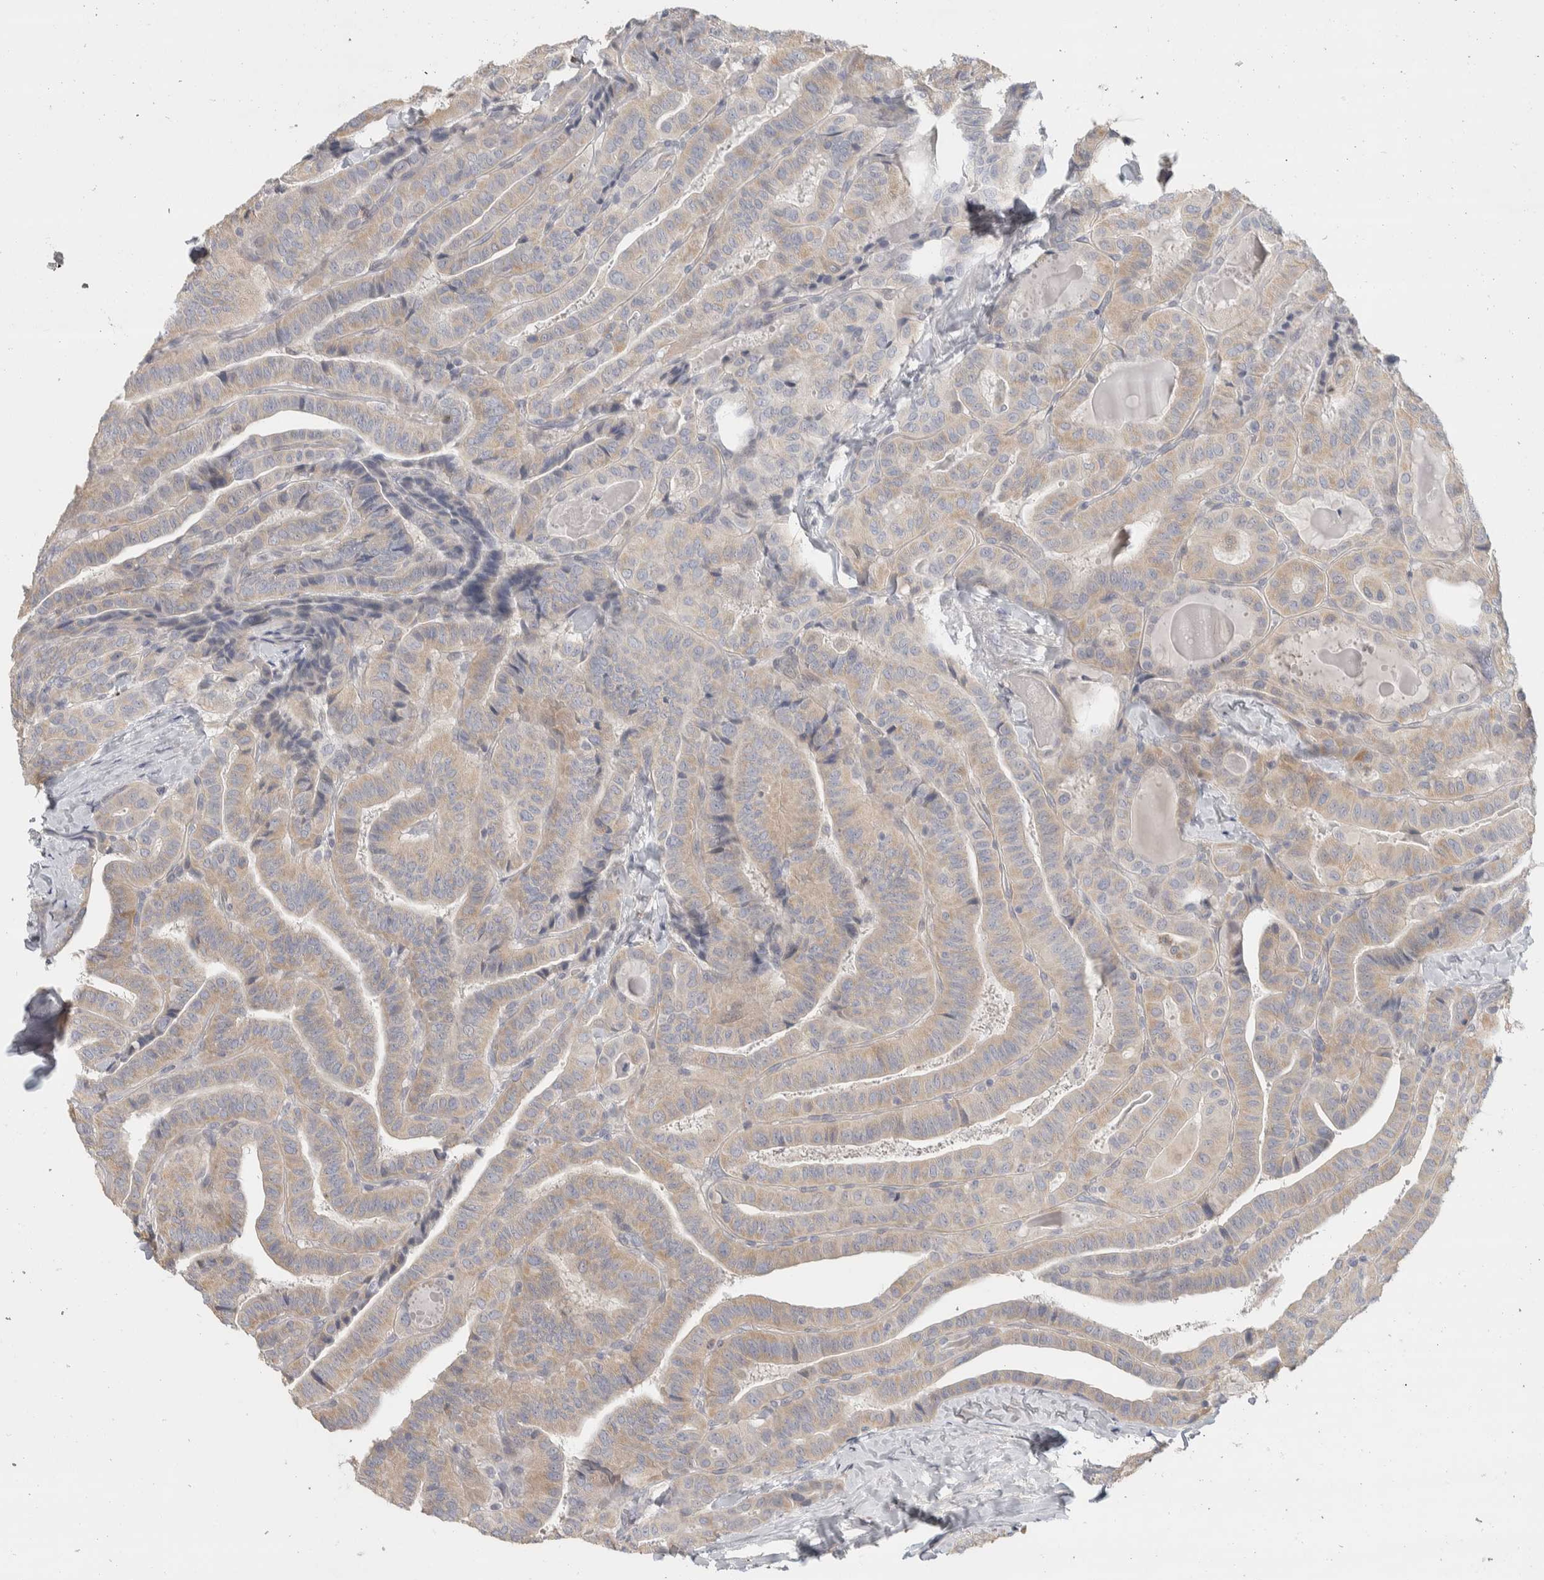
{"staining": {"intensity": "weak", "quantity": "<25%", "location": "cytoplasmic/membranous"}, "tissue": "thyroid cancer", "cell_type": "Tumor cells", "image_type": "cancer", "snomed": [{"axis": "morphology", "description": "Papillary adenocarcinoma, NOS"}, {"axis": "topography", "description": "Thyroid gland"}], "caption": "A high-resolution micrograph shows immunohistochemistry (IHC) staining of thyroid papillary adenocarcinoma, which reveals no significant positivity in tumor cells.", "gene": "DCXR", "patient": {"sex": "male", "age": 77}}